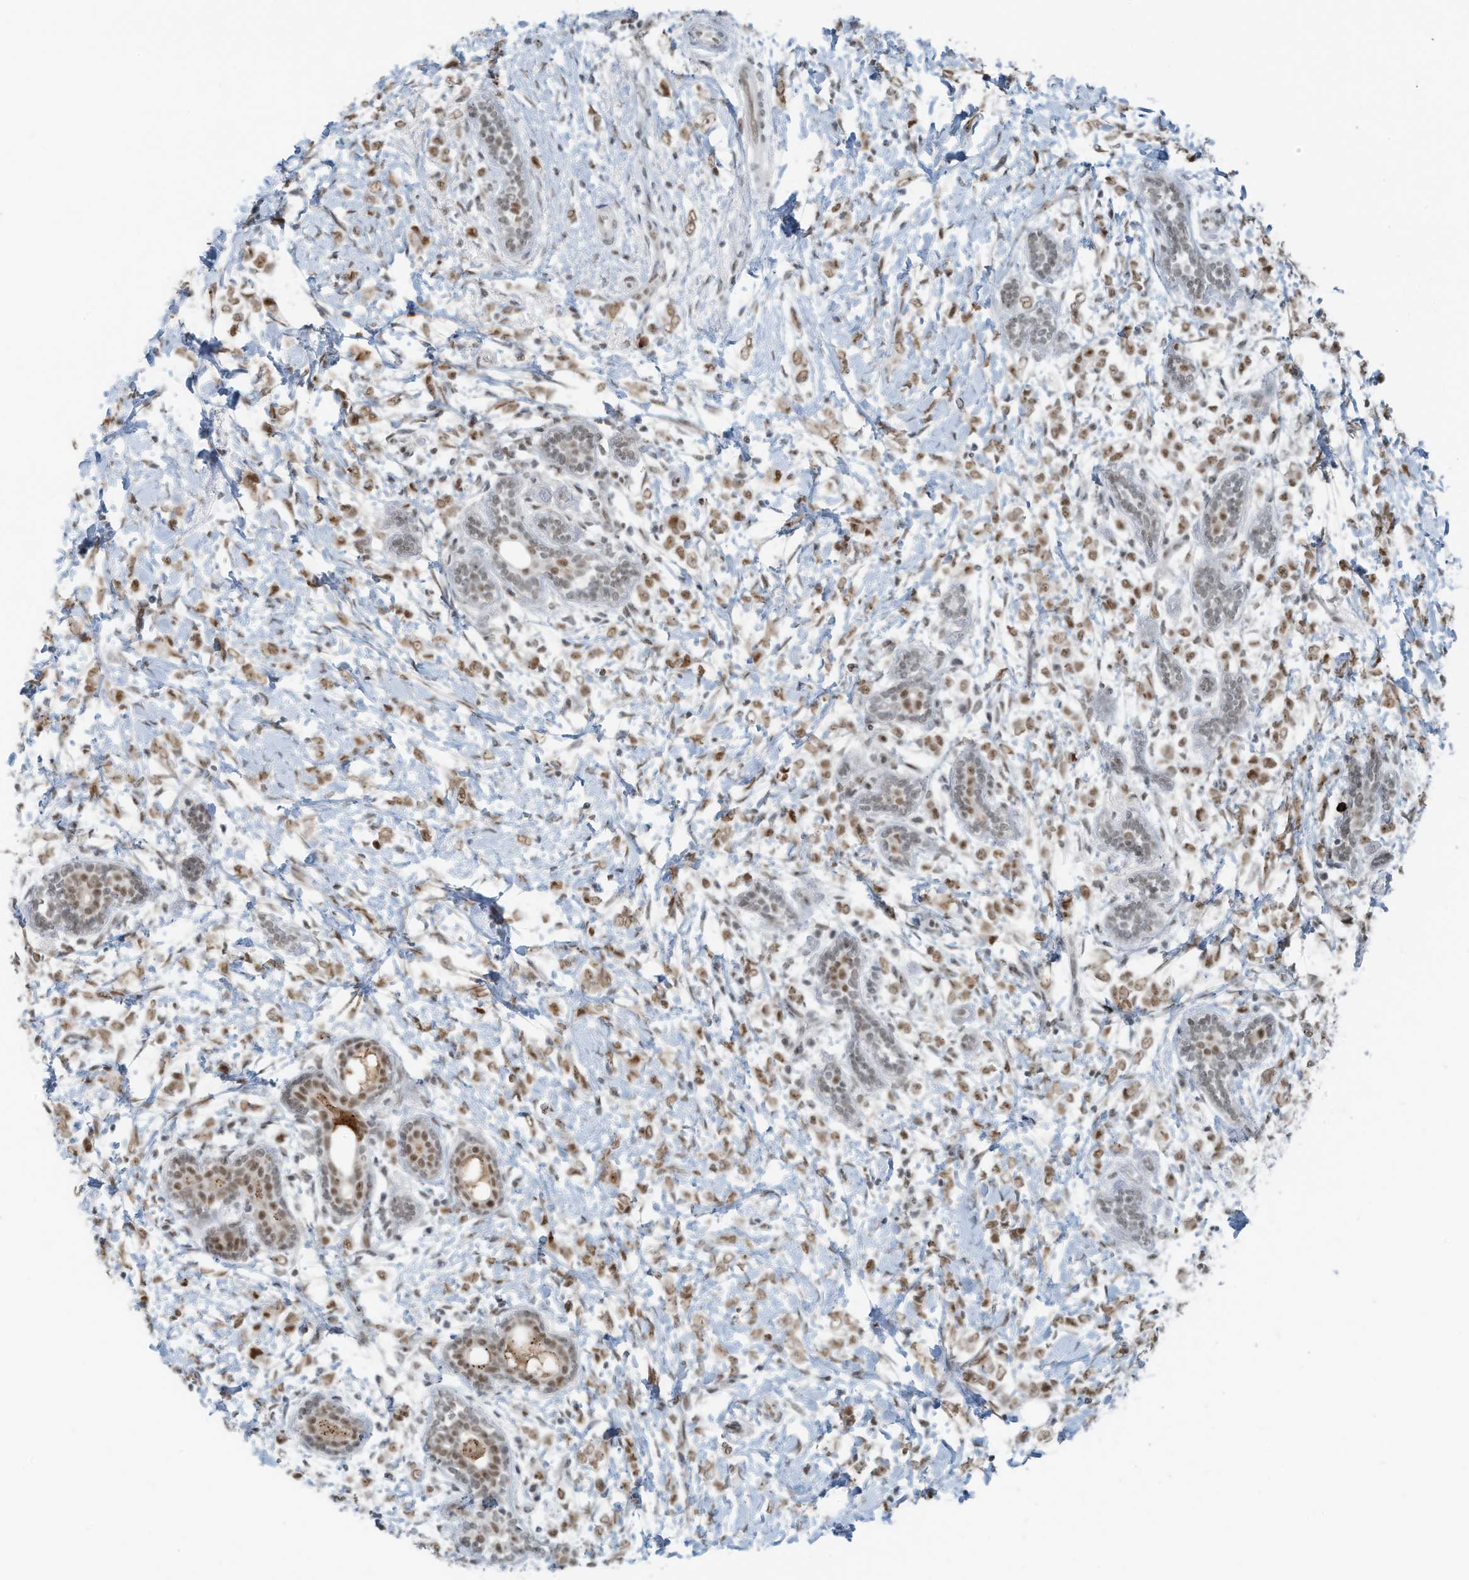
{"staining": {"intensity": "moderate", "quantity": ">75%", "location": "nuclear"}, "tissue": "breast cancer", "cell_type": "Tumor cells", "image_type": "cancer", "snomed": [{"axis": "morphology", "description": "Normal tissue, NOS"}, {"axis": "morphology", "description": "Lobular carcinoma"}, {"axis": "topography", "description": "Breast"}], "caption": "Breast cancer (lobular carcinoma) stained for a protein (brown) demonstrates moderate nuclear positive positivity in approximately >75% of tumor cells.", "gene": "WRNIP1", "patient": {"sex": "female", "age": 47}}